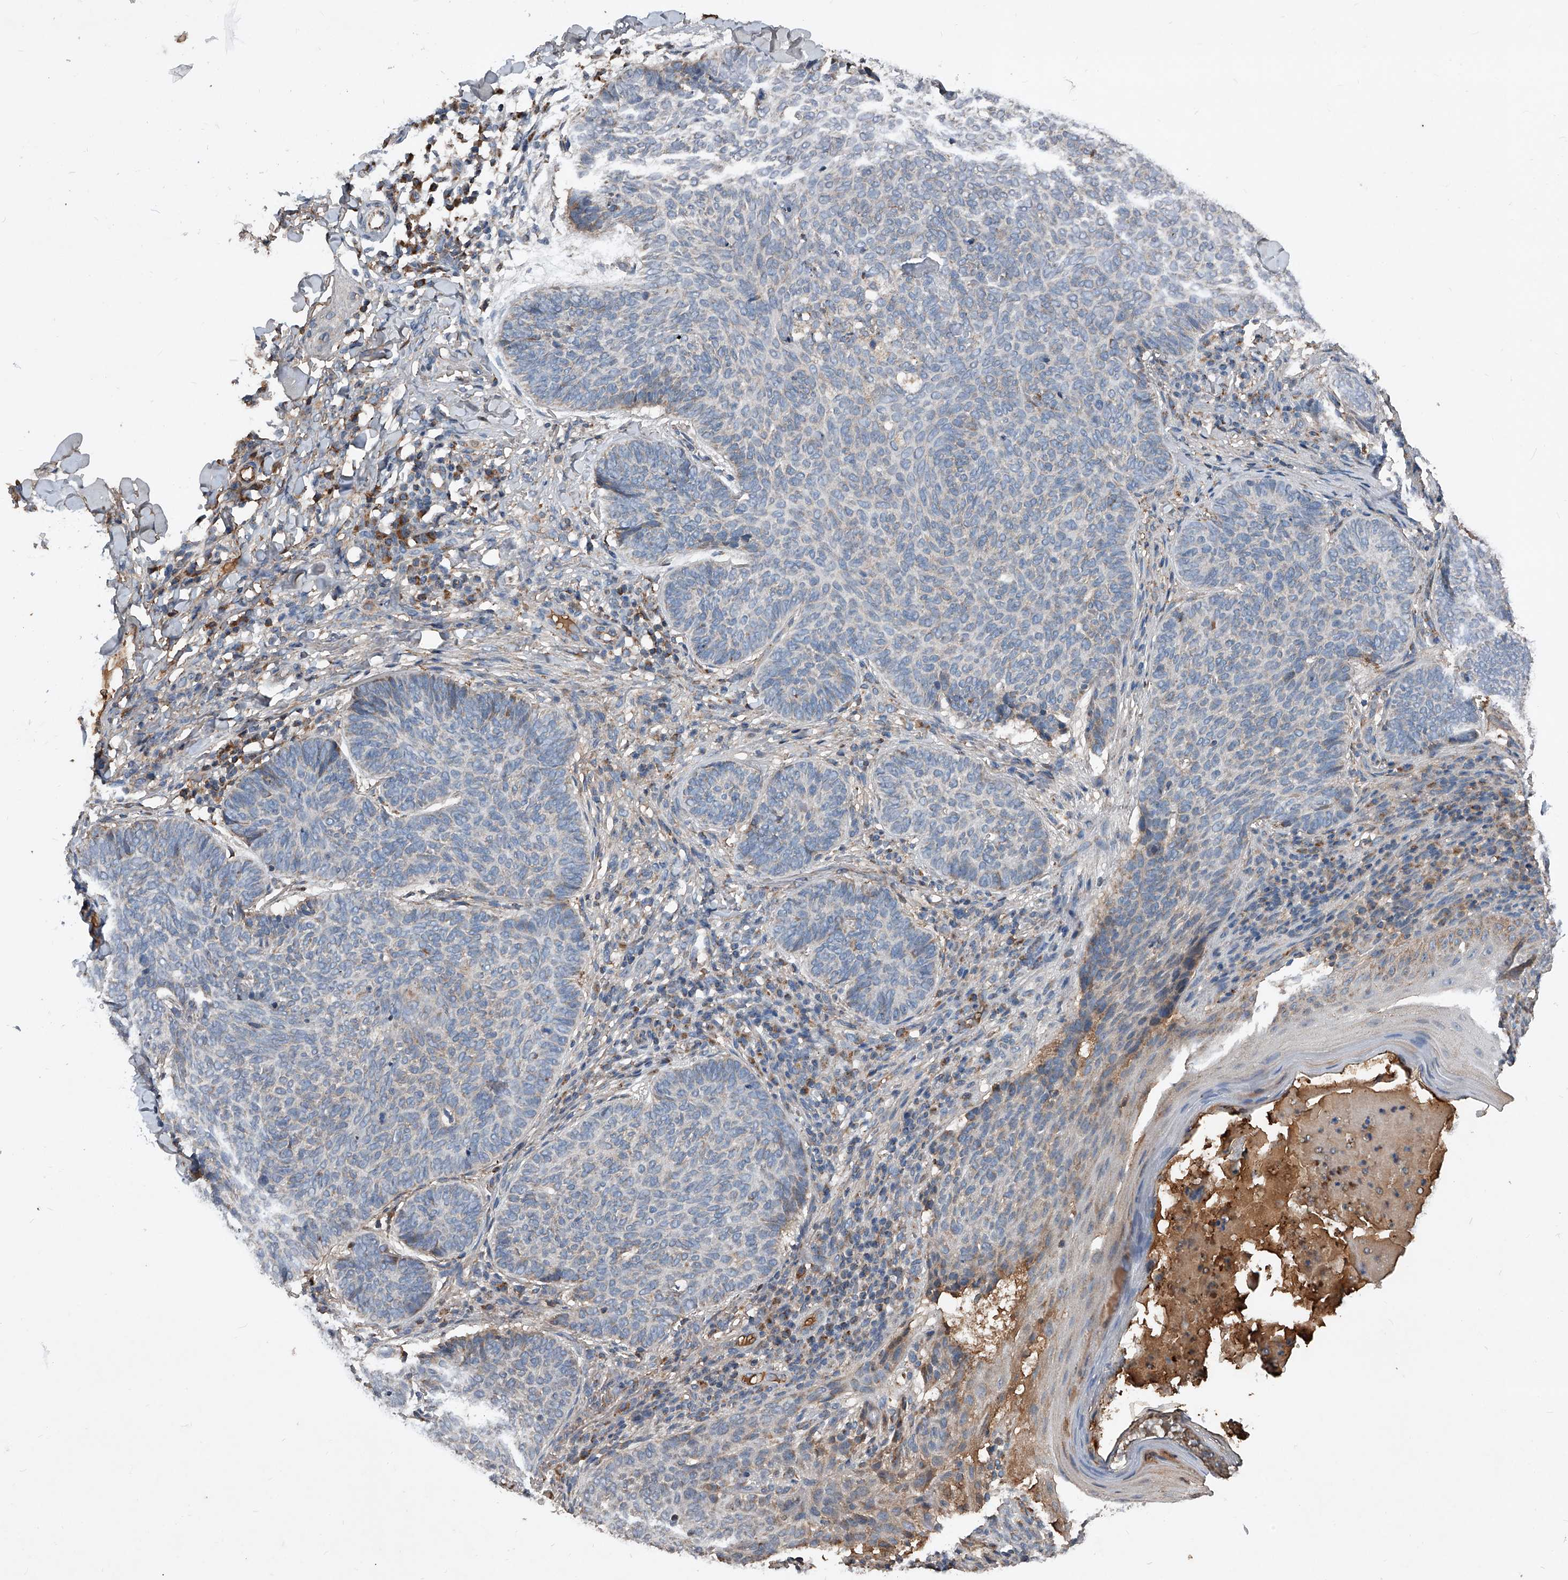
{"staining": {"intensity": "negative", "quantity": "none", "location": "none"}, "tissue": "skin cancer", "cell_type": "Tumor cells", "image_type": "cancer", "snomed": [{"axis": "morphology", "description": "Normal tissue, NOS"}, {"axis": "morphology", "description": "Basal cell carcinoma"}, {"axis": "topography", "description": "Skin"}], "caption": "There is no significant staining in tumor cells of skin cancer (basal cell carcinoma).", "gene": "SDHA", "patient": {"sex": "male", "age": 50}}